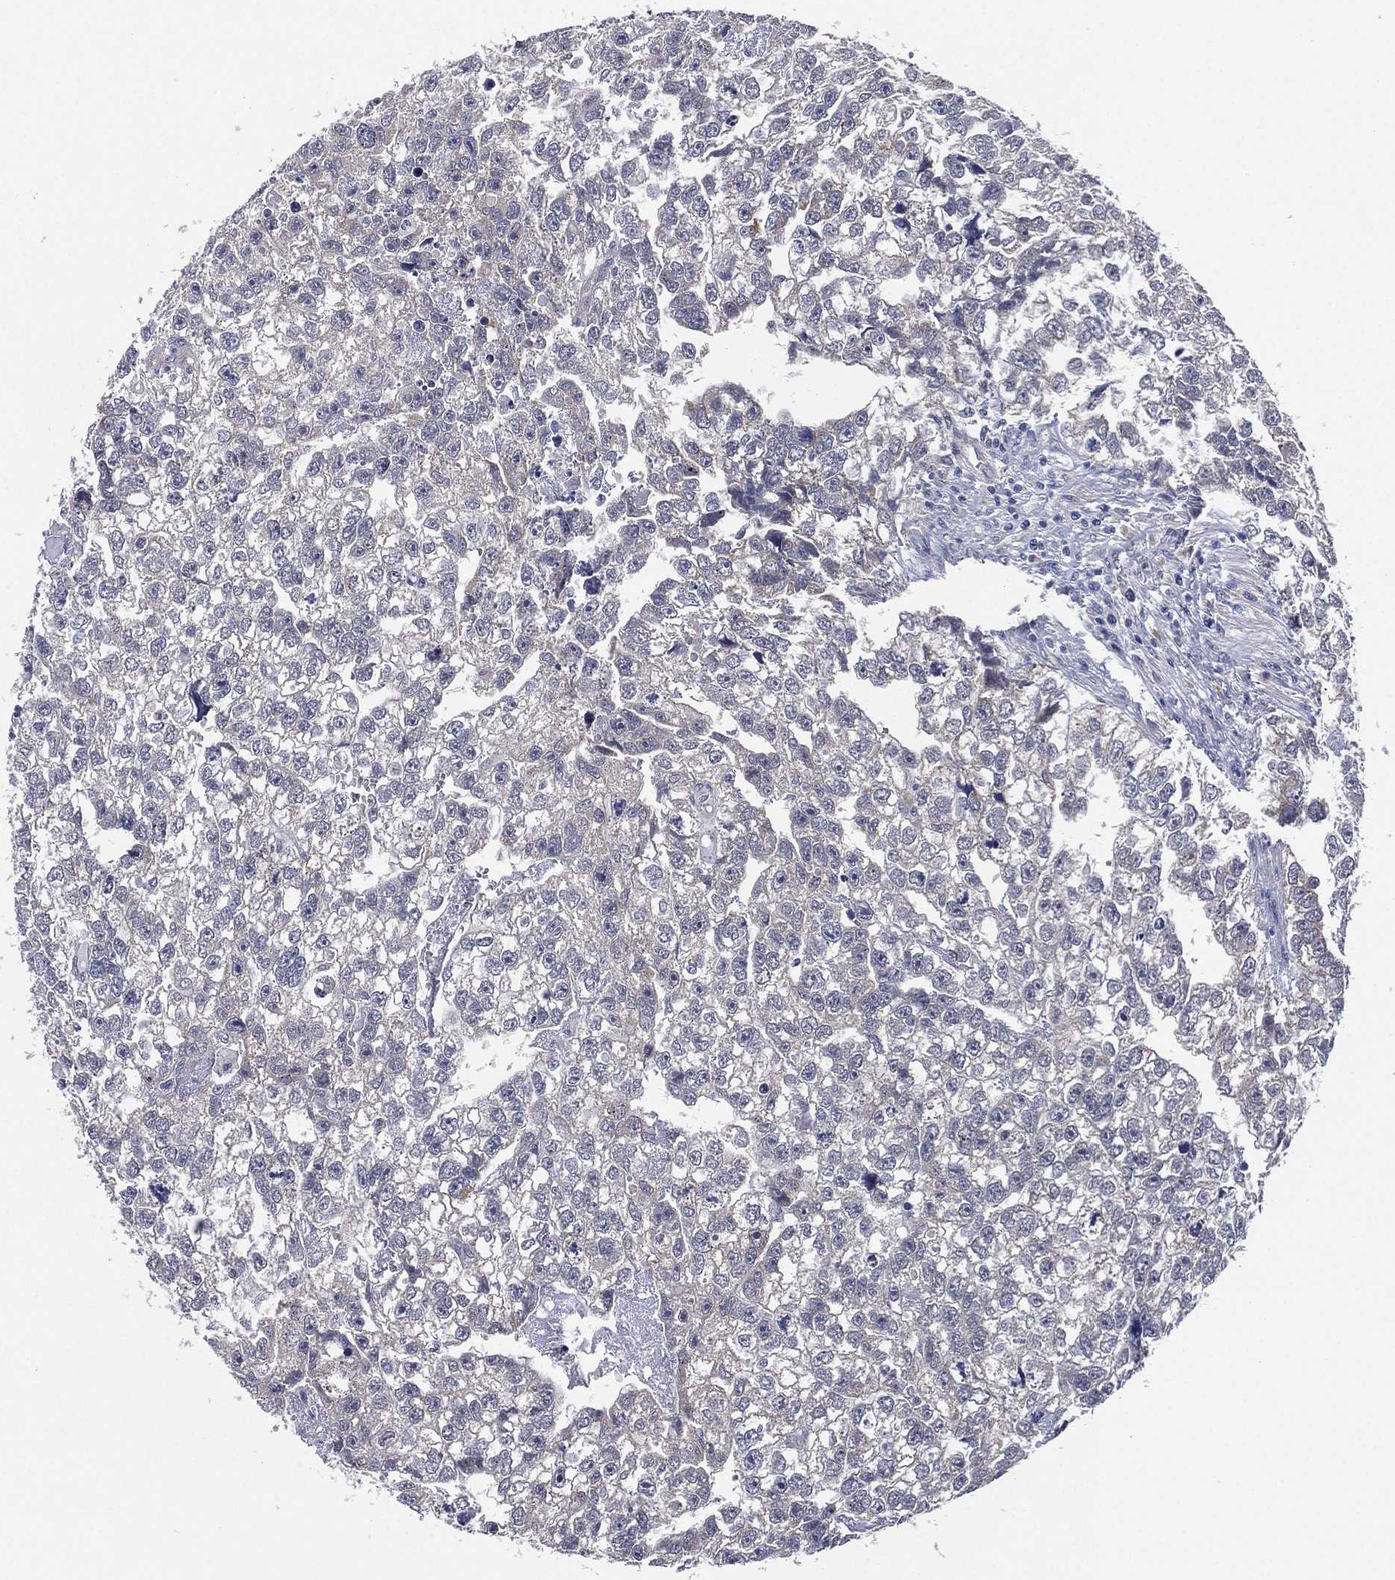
{"staining": {"intensity": "negative", "quantity": "none", "location": "none"}, "tissue": "testis cancer", "cell_type": "Tumor cells", "image_type": "cancer", "snomed": [{"axis": "morphology", "description": "Carcinoma, Embryonal, NOS"}, {"axis": "morphology", "description": "Teratoma, malignant, NOS"}, {"axis": "topography", "description": "Testis"}], "caption": "DAB (3,3'-diaminobenzidine) immunohistochemical staining of human testis embryonal carcinoma exhibits no significant staining in tumor cells. (Immunohistochemistry, brightfield microscopy, high magnification).", "gene": "SELENOO", "patient": {"sex": "male", "age": 44}}